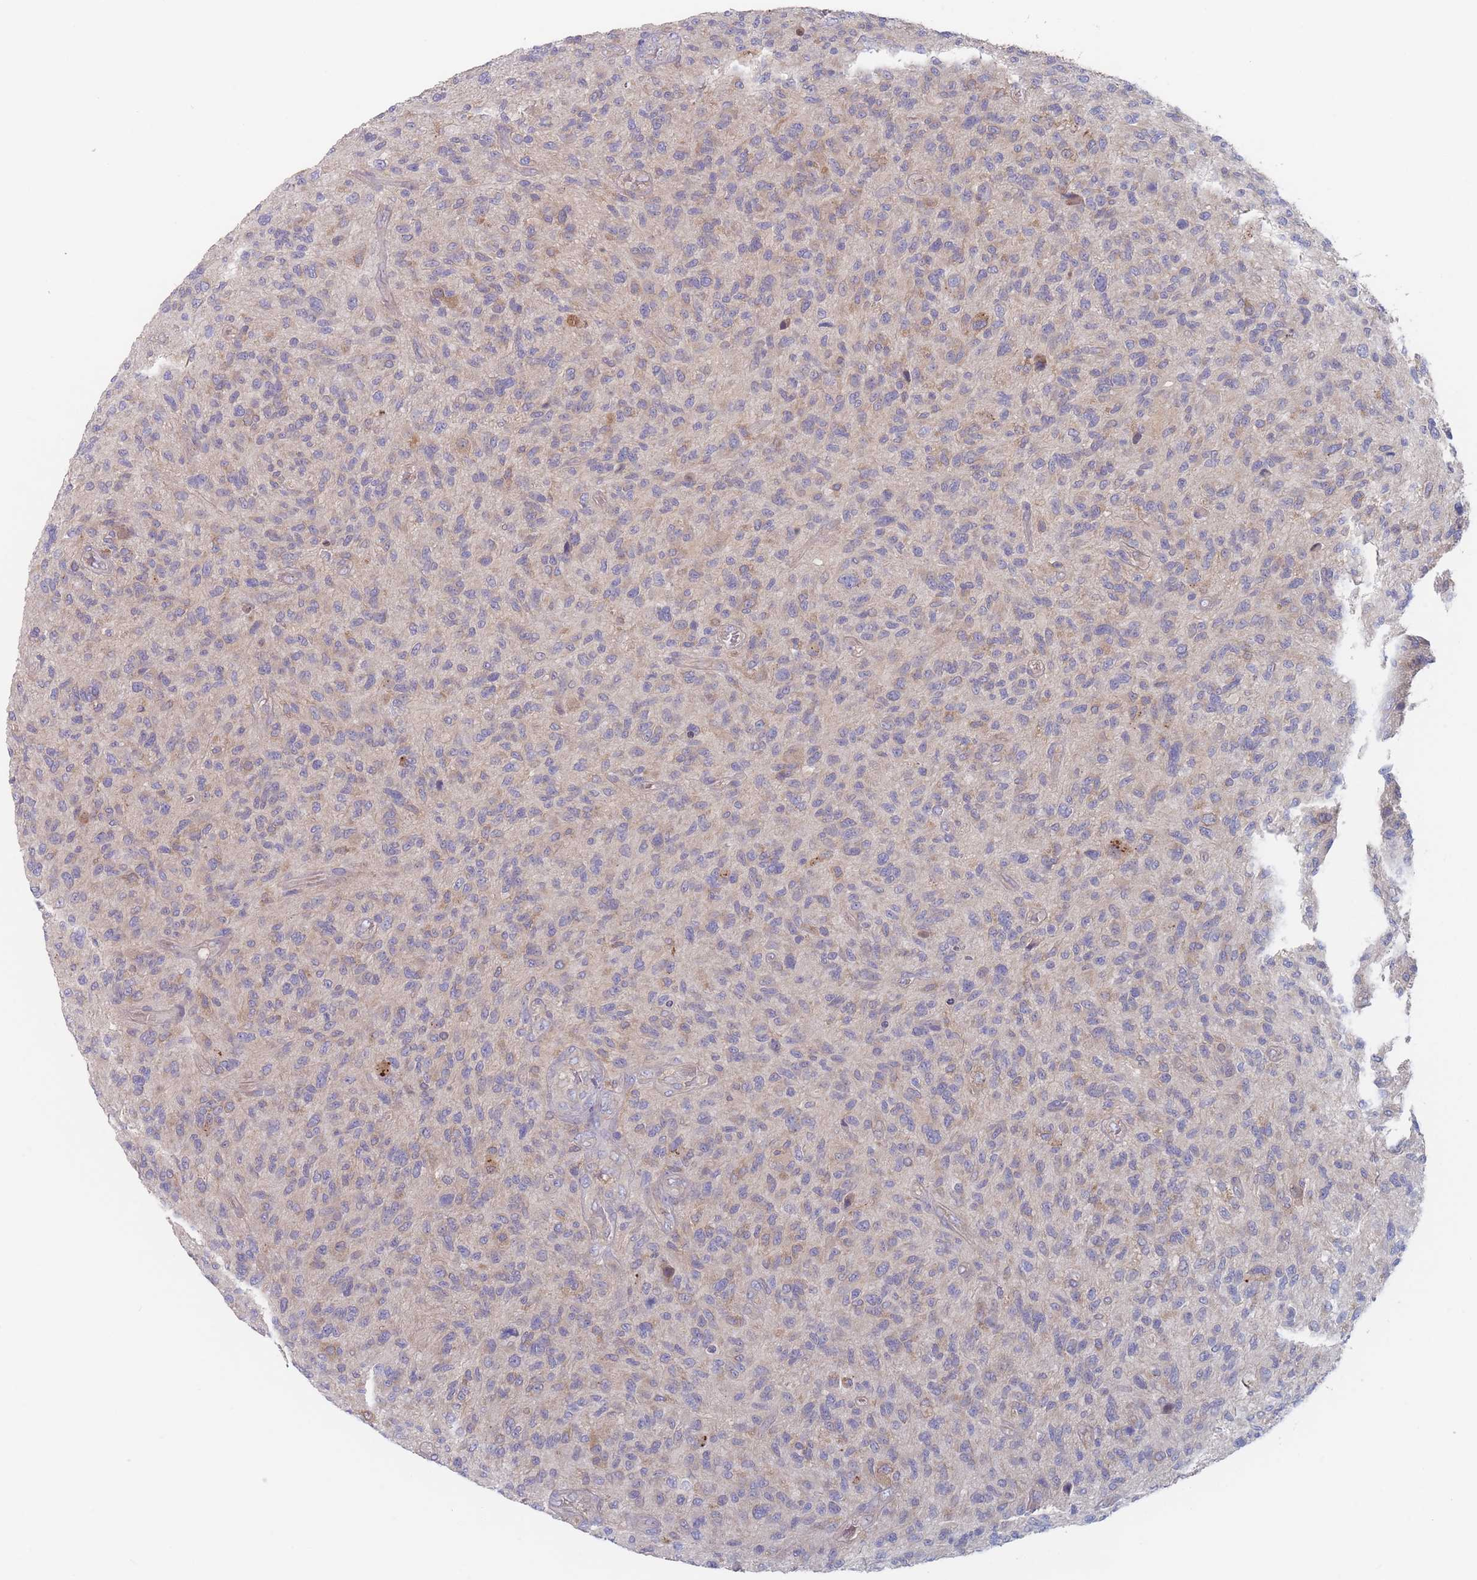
{"staining": {"intensity": "negative", "quantity": "none", "location": "none"}, "tissue": "glioma", "cell_type": "Tumor cells", "image_type": "cancer", "snomed": [{"axis": "morphology", "description": "Glioma, malignant, High grade"}, {"axis": "topography", "description": "Brain"}], "caption": "Immunohistochemical staining of glioma reveals no significant expression in tumor cells.", "gene": "EFCC1", "patient": {"sex": "male", "age": 47}}